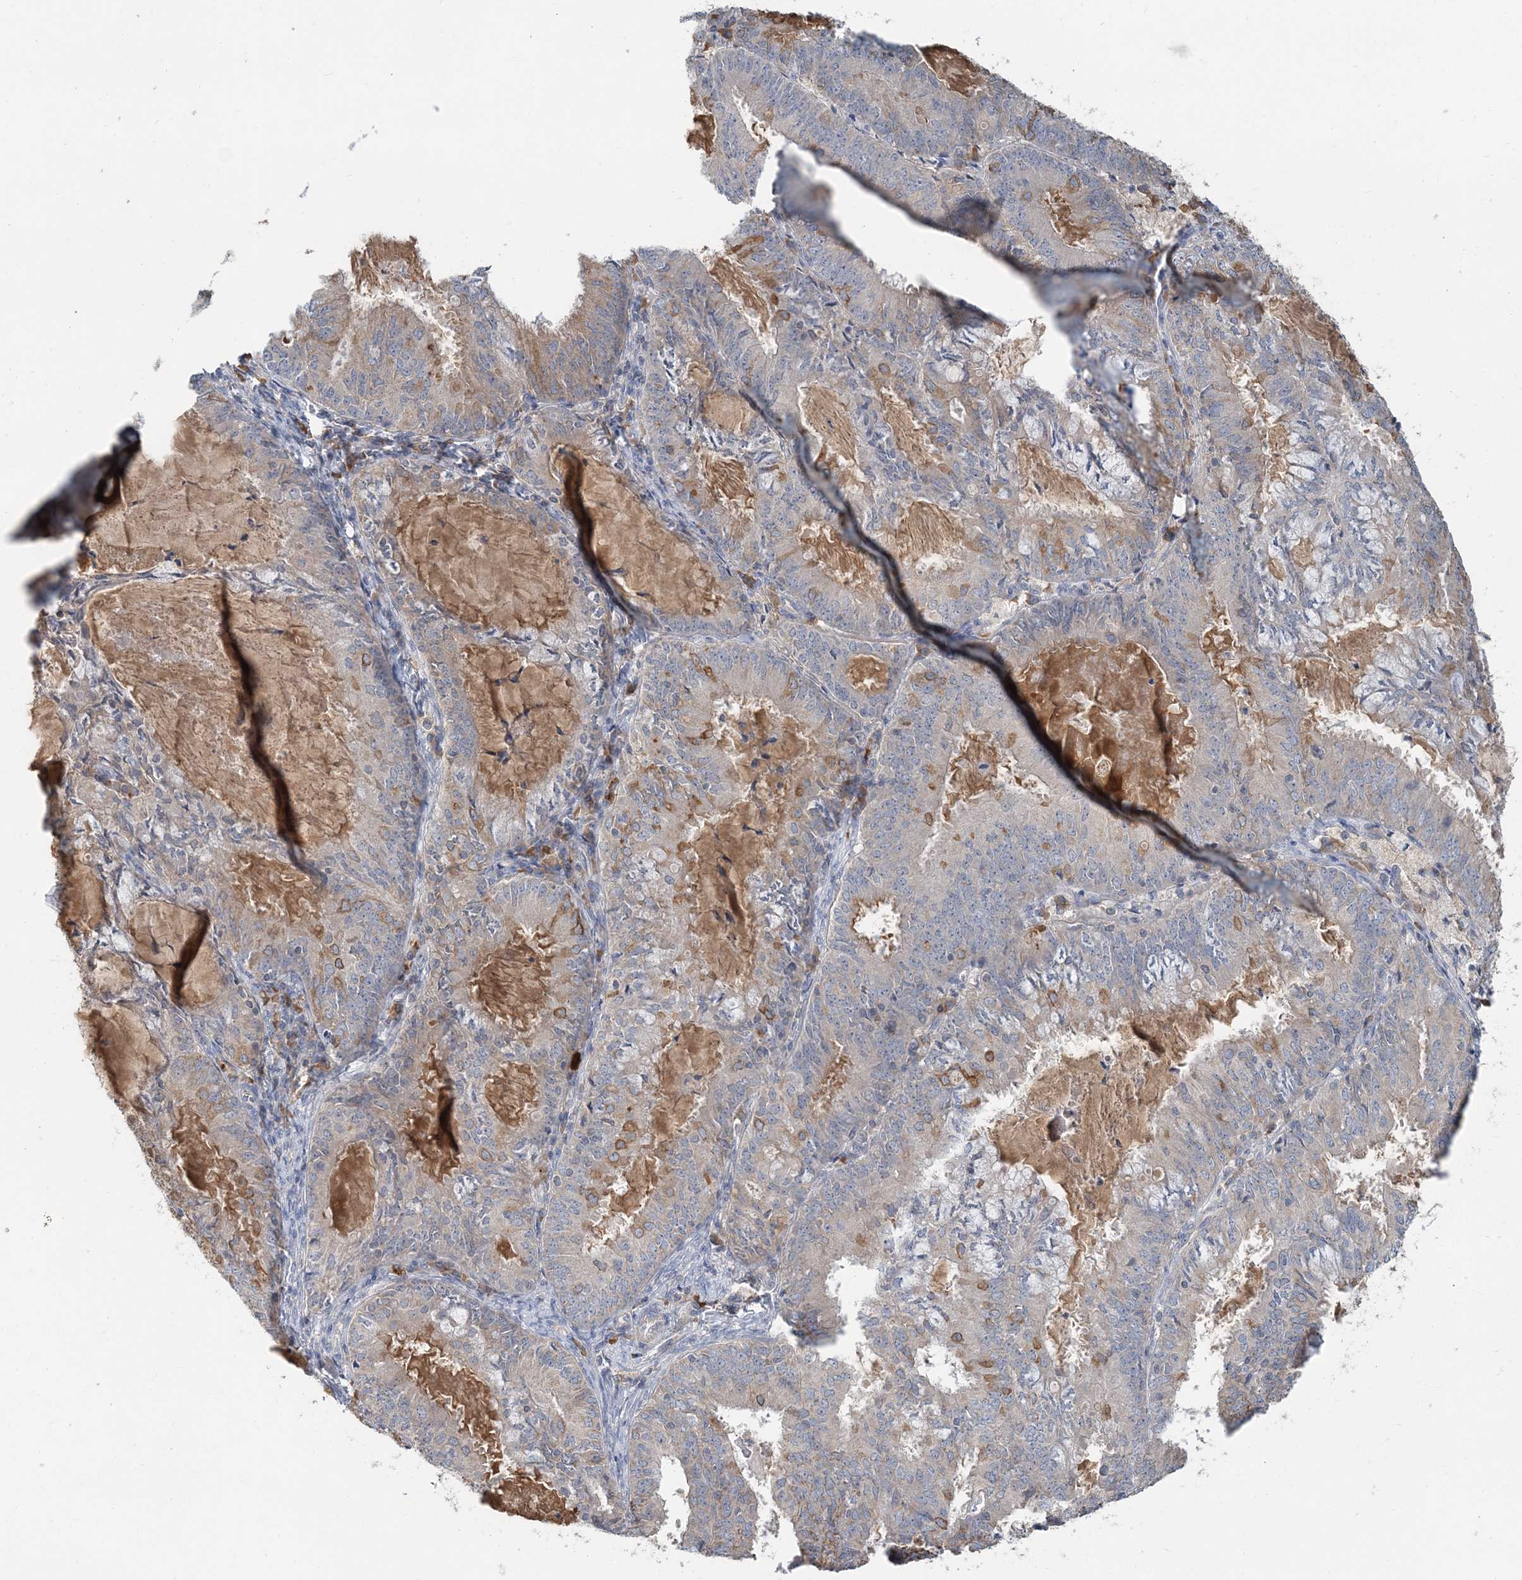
{"staining": {"intensity": "moderate", "quantity": "<25%", "location": "cytoplasmic/membranous"}, "tissue": "endometrial cancer", "cell_type": "Tumor cells", "image_type": "cancer", "snomed": [{"axis": "morphology", "description": "Adenocarcinoma, NOS"}, {"axis": "topography", "description": "Endometrium"}], "caption": "Moderate cytoplasmic/membranous protein expression is present in approximately <25% of tumor cells in endometrial adenocarcinoma.", "gene": "RNF25", "patient": {"sex": "female", "age": 57}}